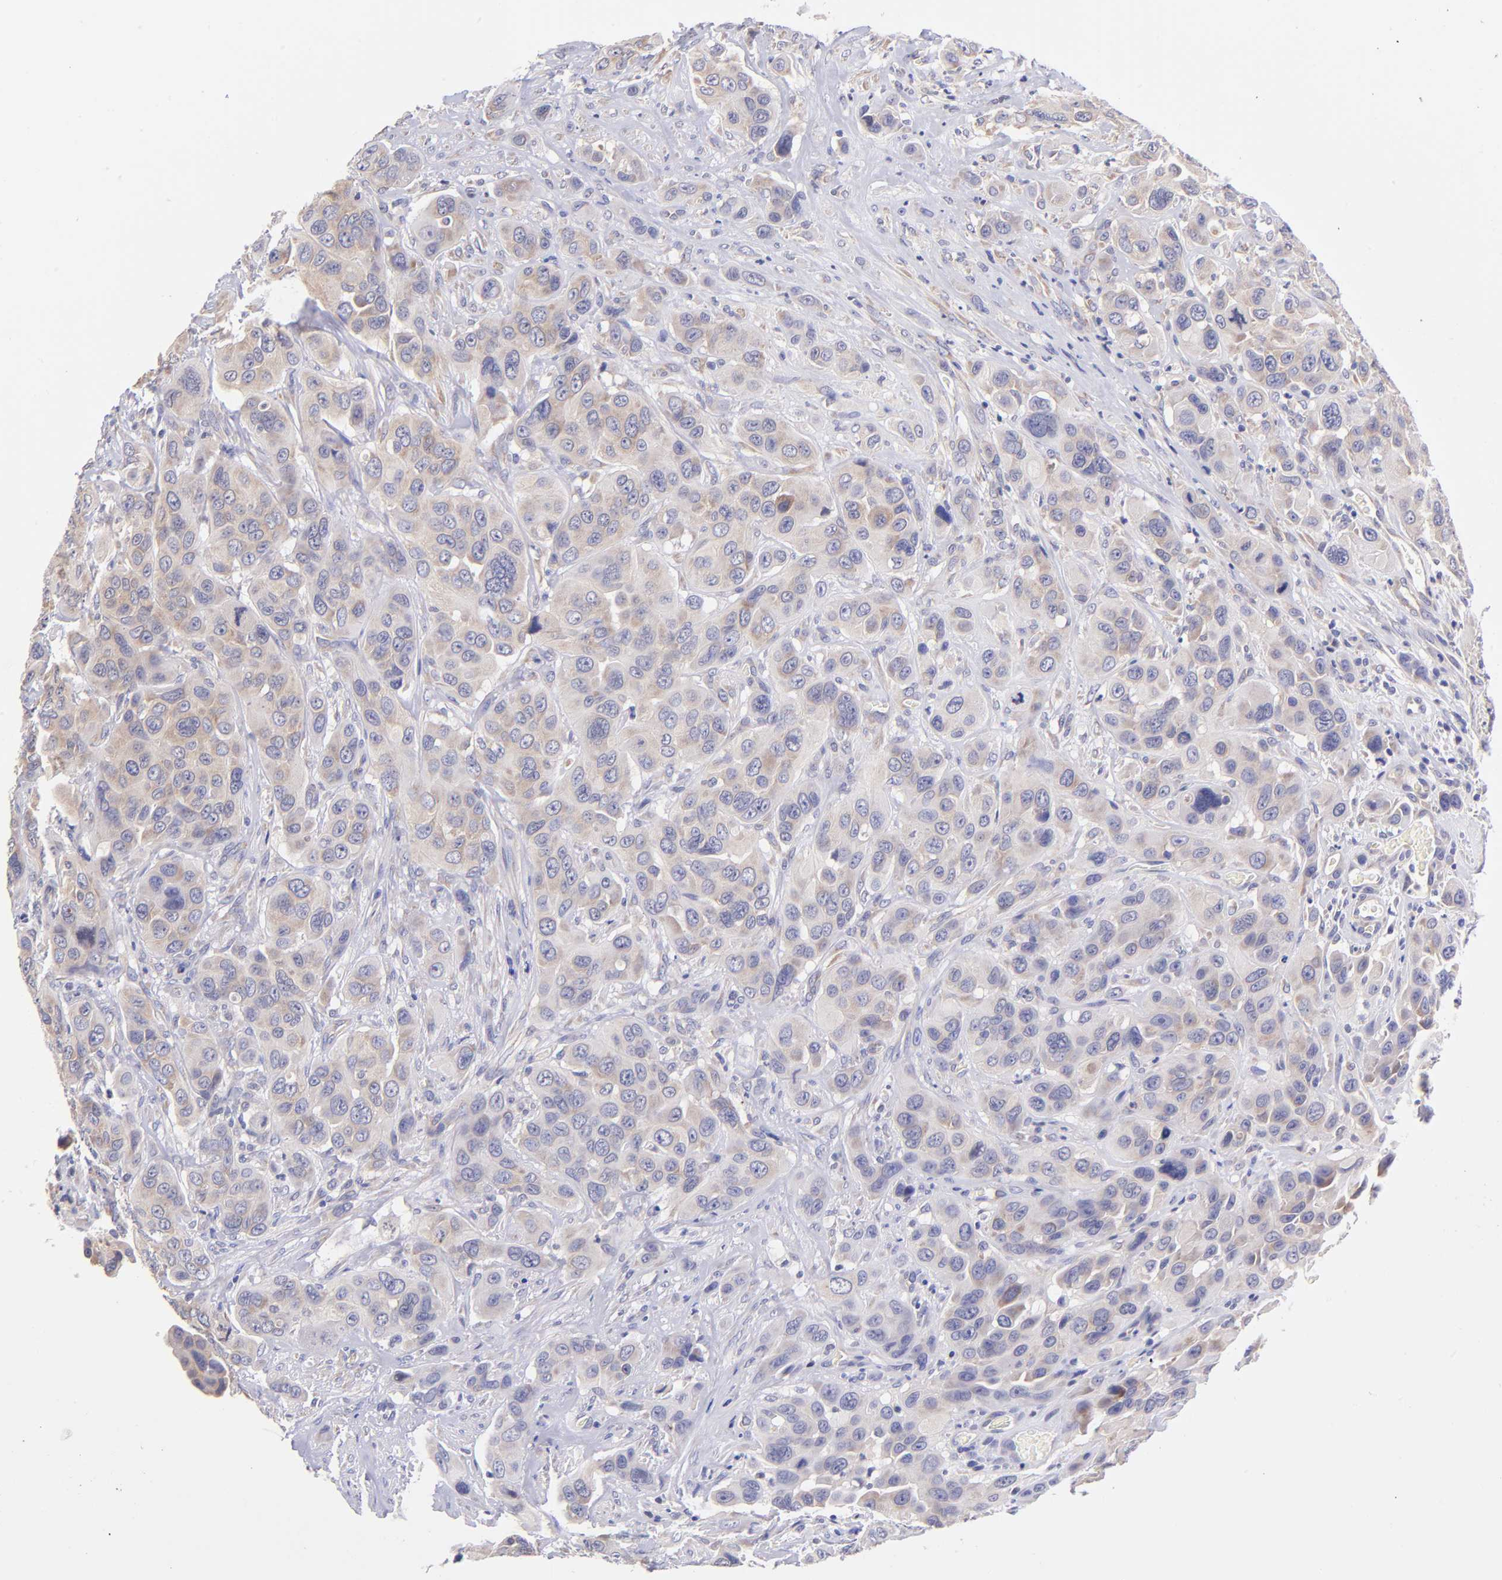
{"staining": {"intensity": "weak", "quantity": "25%-75%", "location": "cytoplasmic/membranous"}, "tissue": "urothelial cancer", "cell_type": "Tumor cells", "image_type": "cancer", "snomed": [{"axis": "morphology", "description": "Urothelial carcinoma, High grade"}, {"axis": "topography", "description": "Urinary bladder"}], "caption": "Weak cytoplasmic/membranous positivity for a protein is present in about 25%-75% of tumor cells of urothelial carcinoma (high-grade) using IHC.", "gene": "RPL11", "patient": {"sex": "male", "age": 73}}